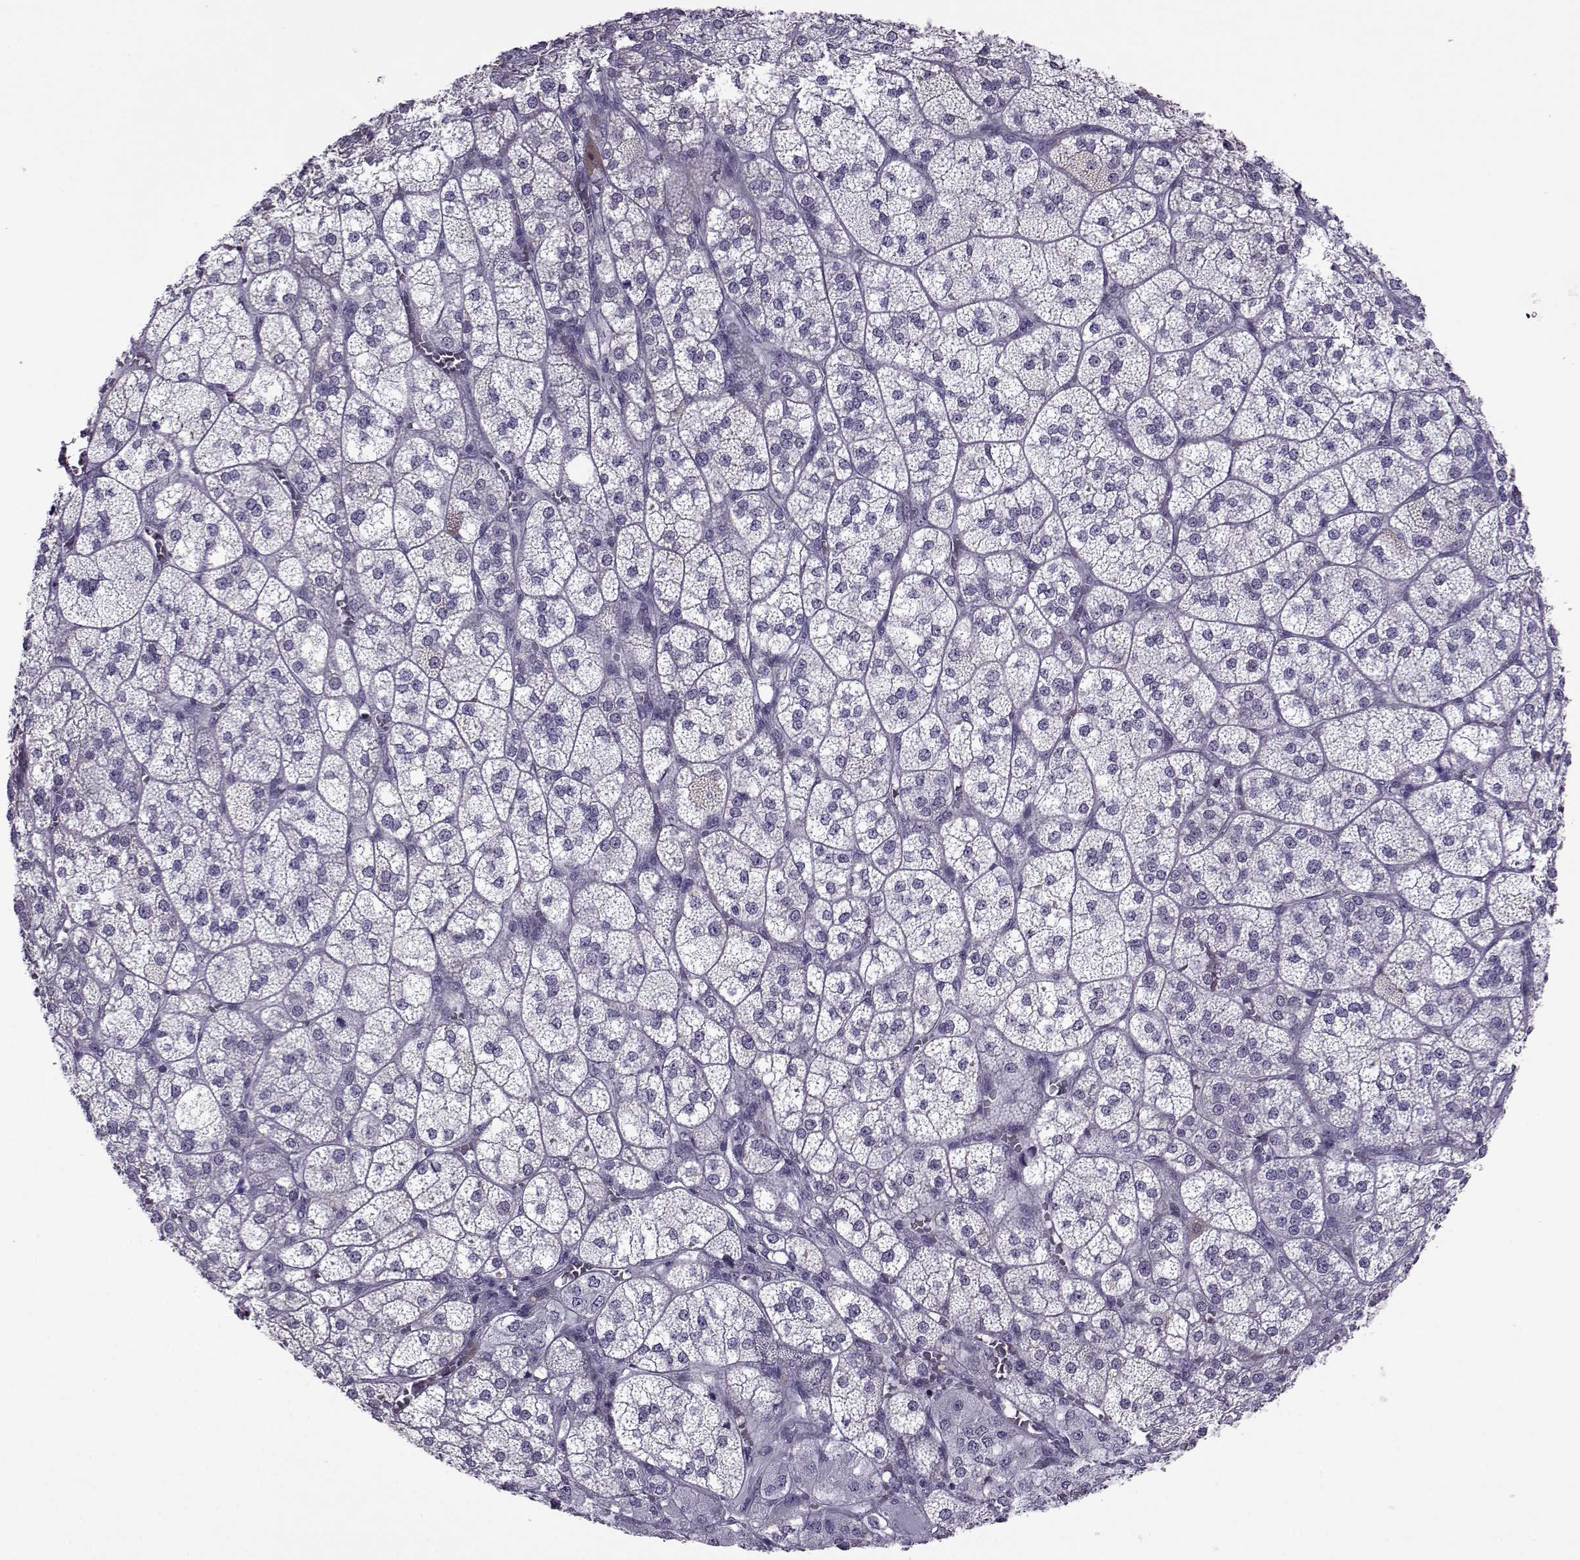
{"staining": {"intensity": "moderate", "quantity": "<25%", "location": "cytoplasmic/membranous"}, "tissue": "adrenal gland", "cell_type": "Glandular cells", "image_type": "normal", "snomed": [{"axis": "morphology", "description": "Normal tissue, NOS"}, {"axis": "topography", "description": "Adrenal gland"}], "caption": "Approximately <25% of glandular cells in unremarkable human adrenal gland show moderate cytoplasmic/membranous protein positivity as visualized by brown immunohistochemical staining.", "gene": "OIP5", "patient": {"sex": "female", "age": 60}}